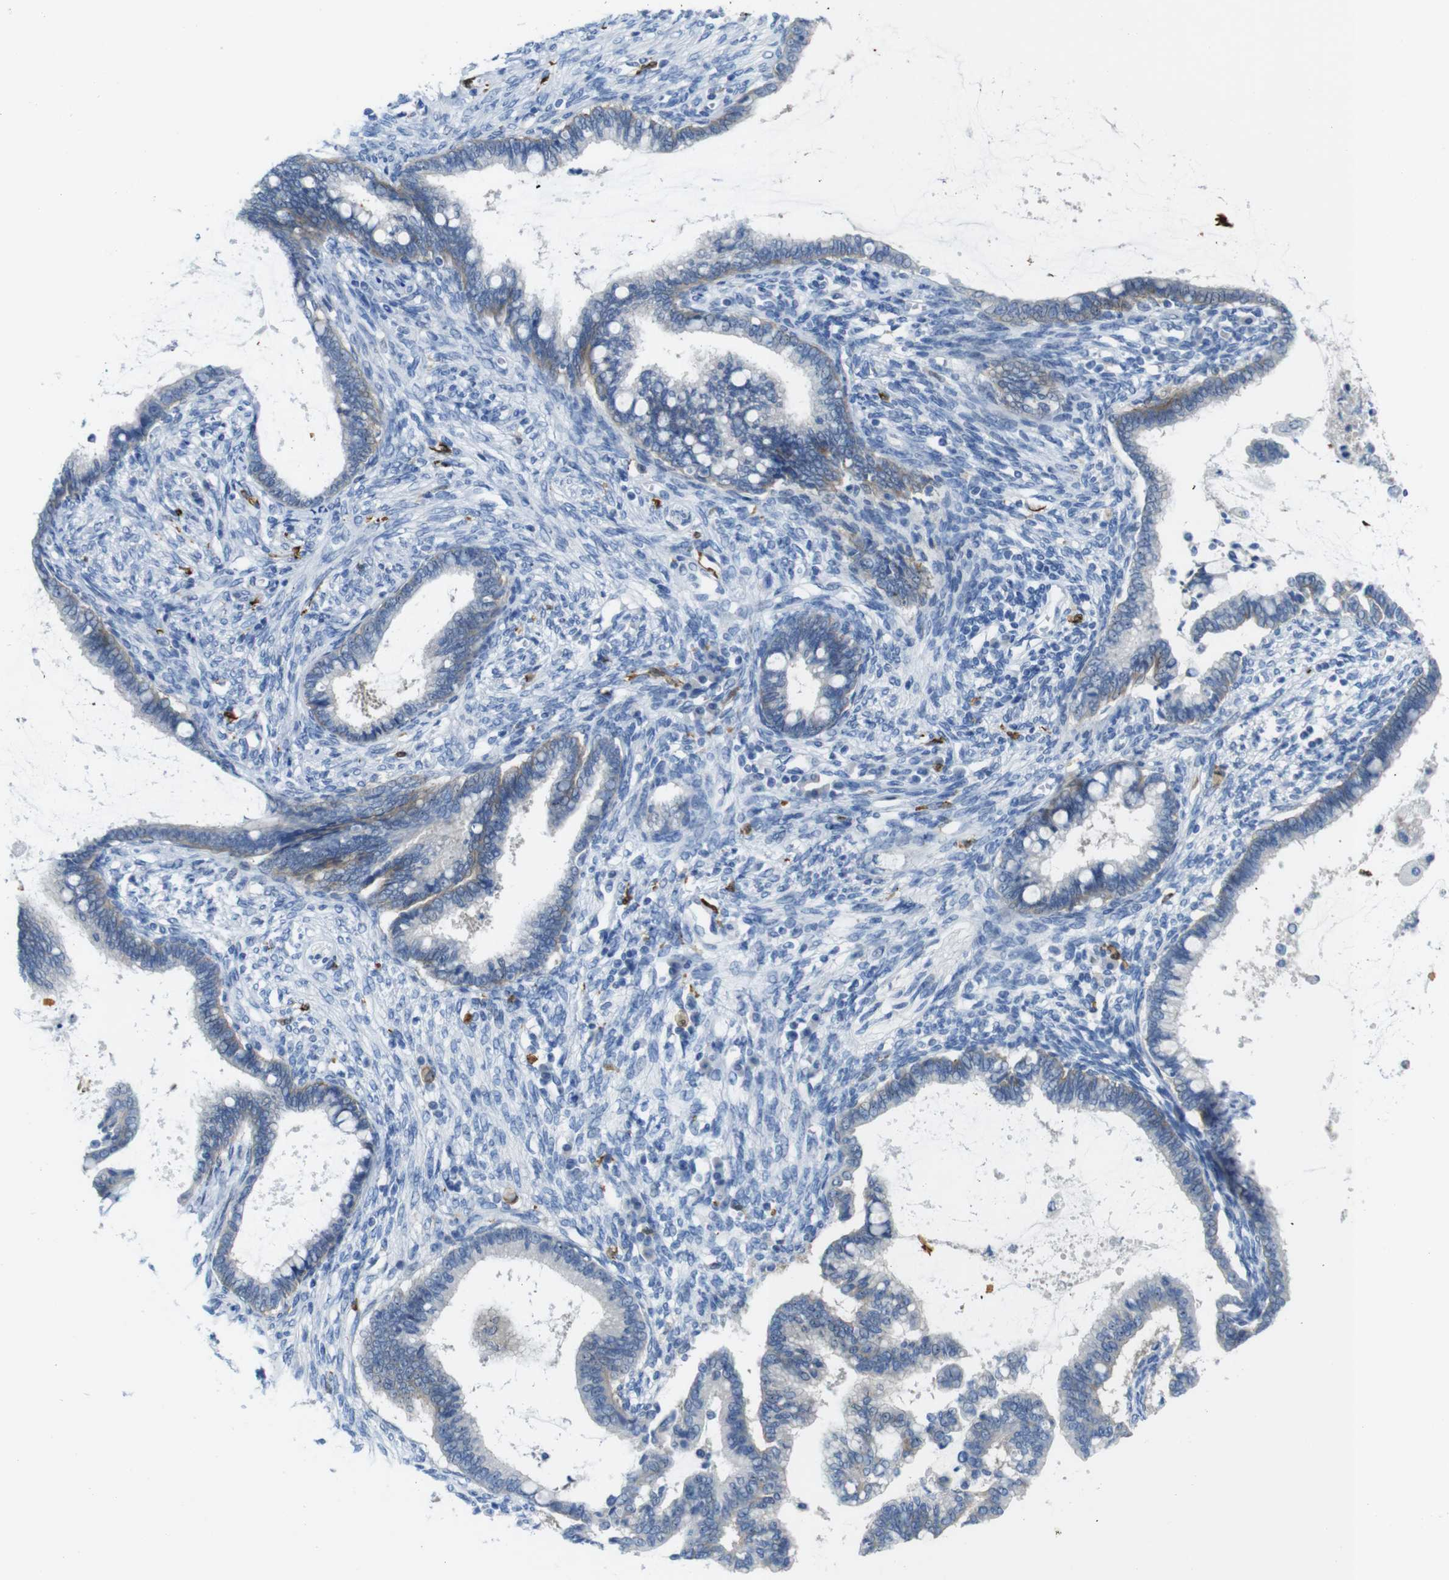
{"staining": {"intensity": "negative", "quantity": "none", "location": "none"}, "tissue": "cervical cancer", "cell_type": "Tumor cells", "image_type": "cancer", "snomed": [{"axis": "morphology", "description": "Adenocarcinoma, NOS"}, {"axis": "topography", "description": "Cervix"}], "caption": "DAB immunohistochemical staining of cervical cancer reveals no significant expression in tumor cells.", "gene": "C1orf210", "patient": {"sex": "female", "age": 44}}